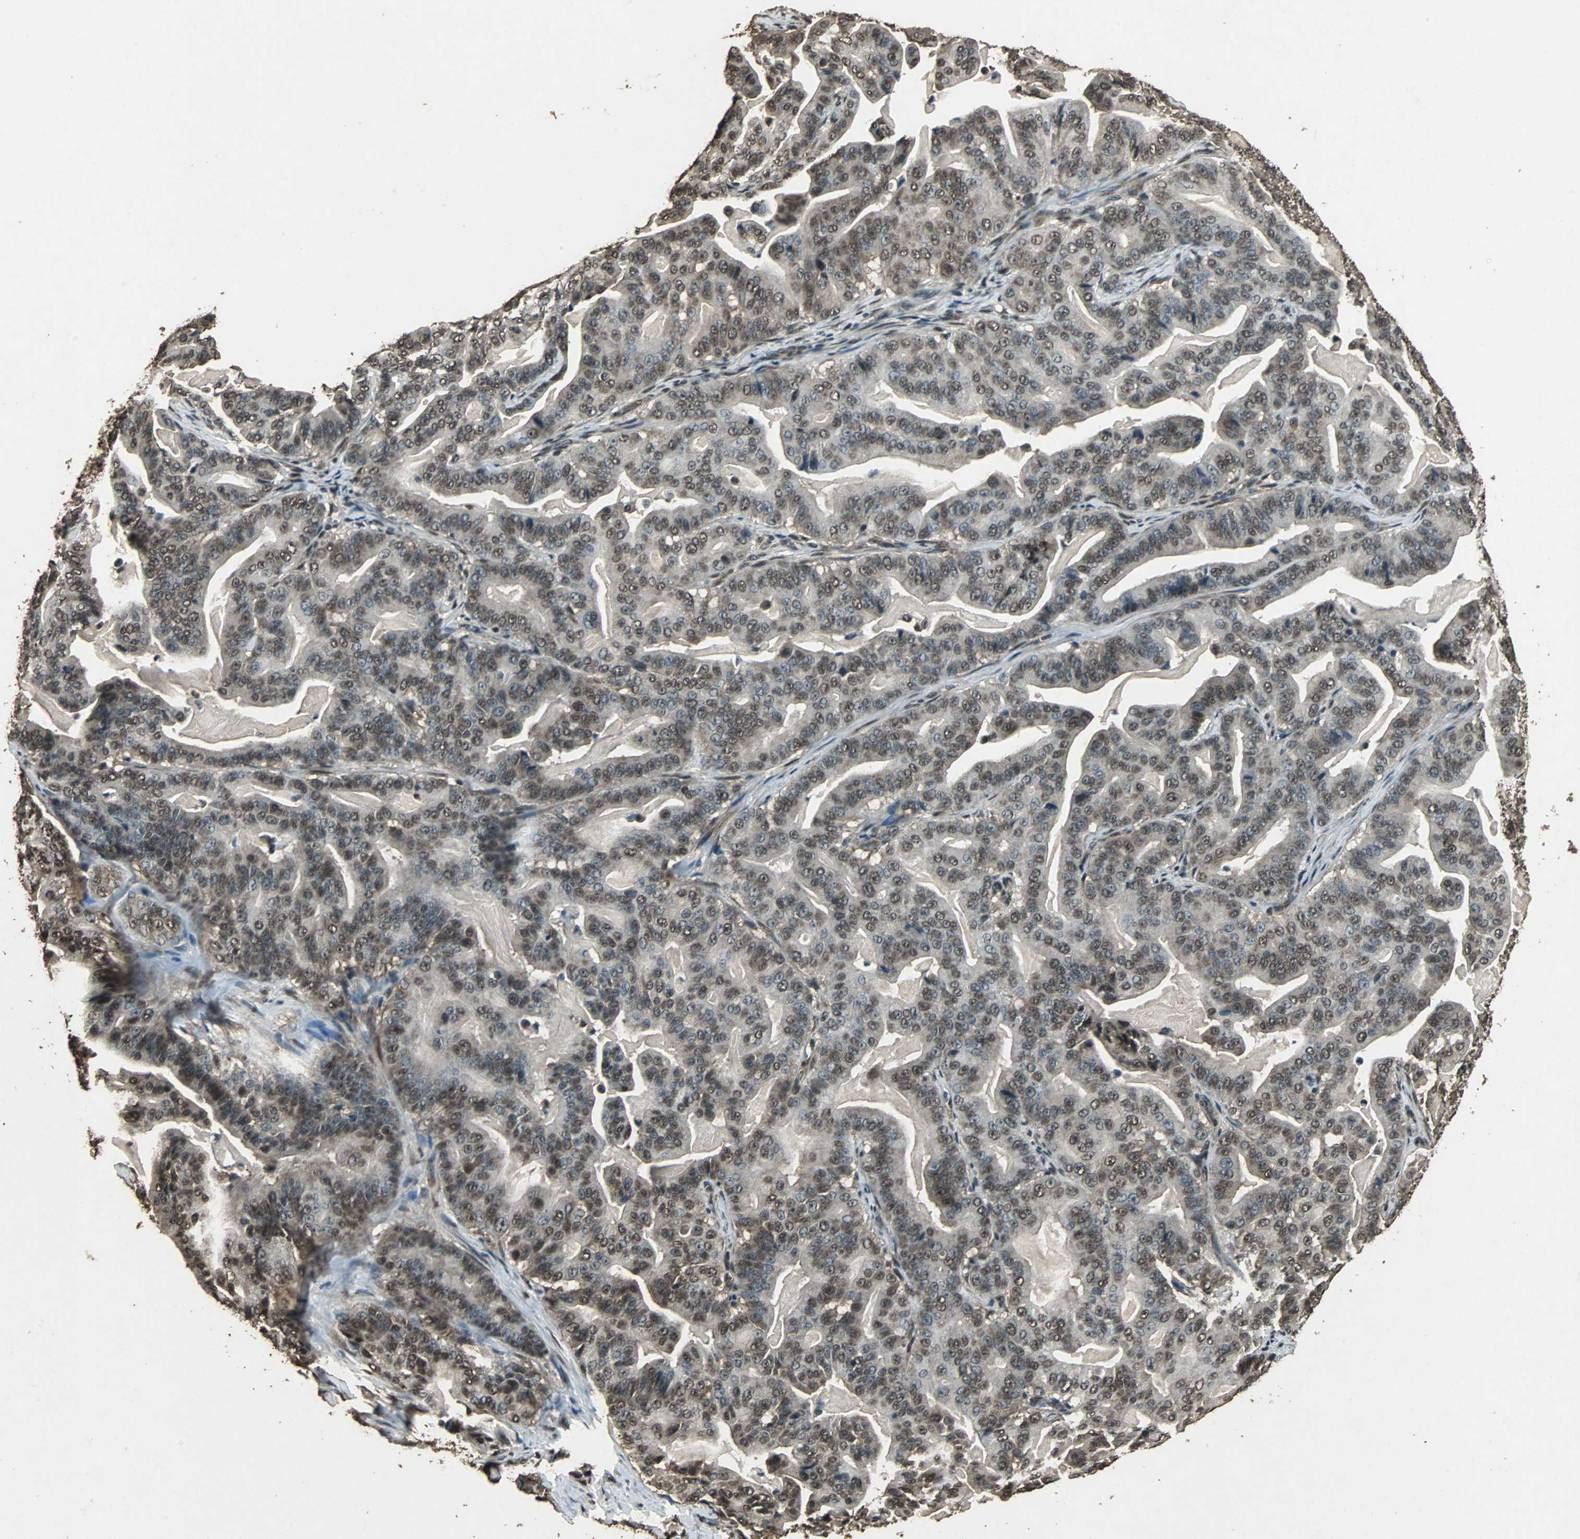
{"staining": {"intensity": "moderate", "quantity": ">75%", "location": "cytoplasmic/membranous,nuclear"}, "tissue": "pancreatic cancer", "cell_type": "Tumor cells", "image_type": "cancer", "snomed": [{"axis": "morphology", "description": "Adenocarcinoma, NOS"}, {"axis": "topography", "description": "Pancreas"}], "caption": "Immunohistochemistry (DAB (3,3'-diaminobenzidine)) staining of pancreatic cancer exhibits moderate cytoplasmic/membranous and nuclear protein expression in about >75% of tumor cells.", "gene": "PPP1R13B", "patient": {"sex": "male", "age": 63}}